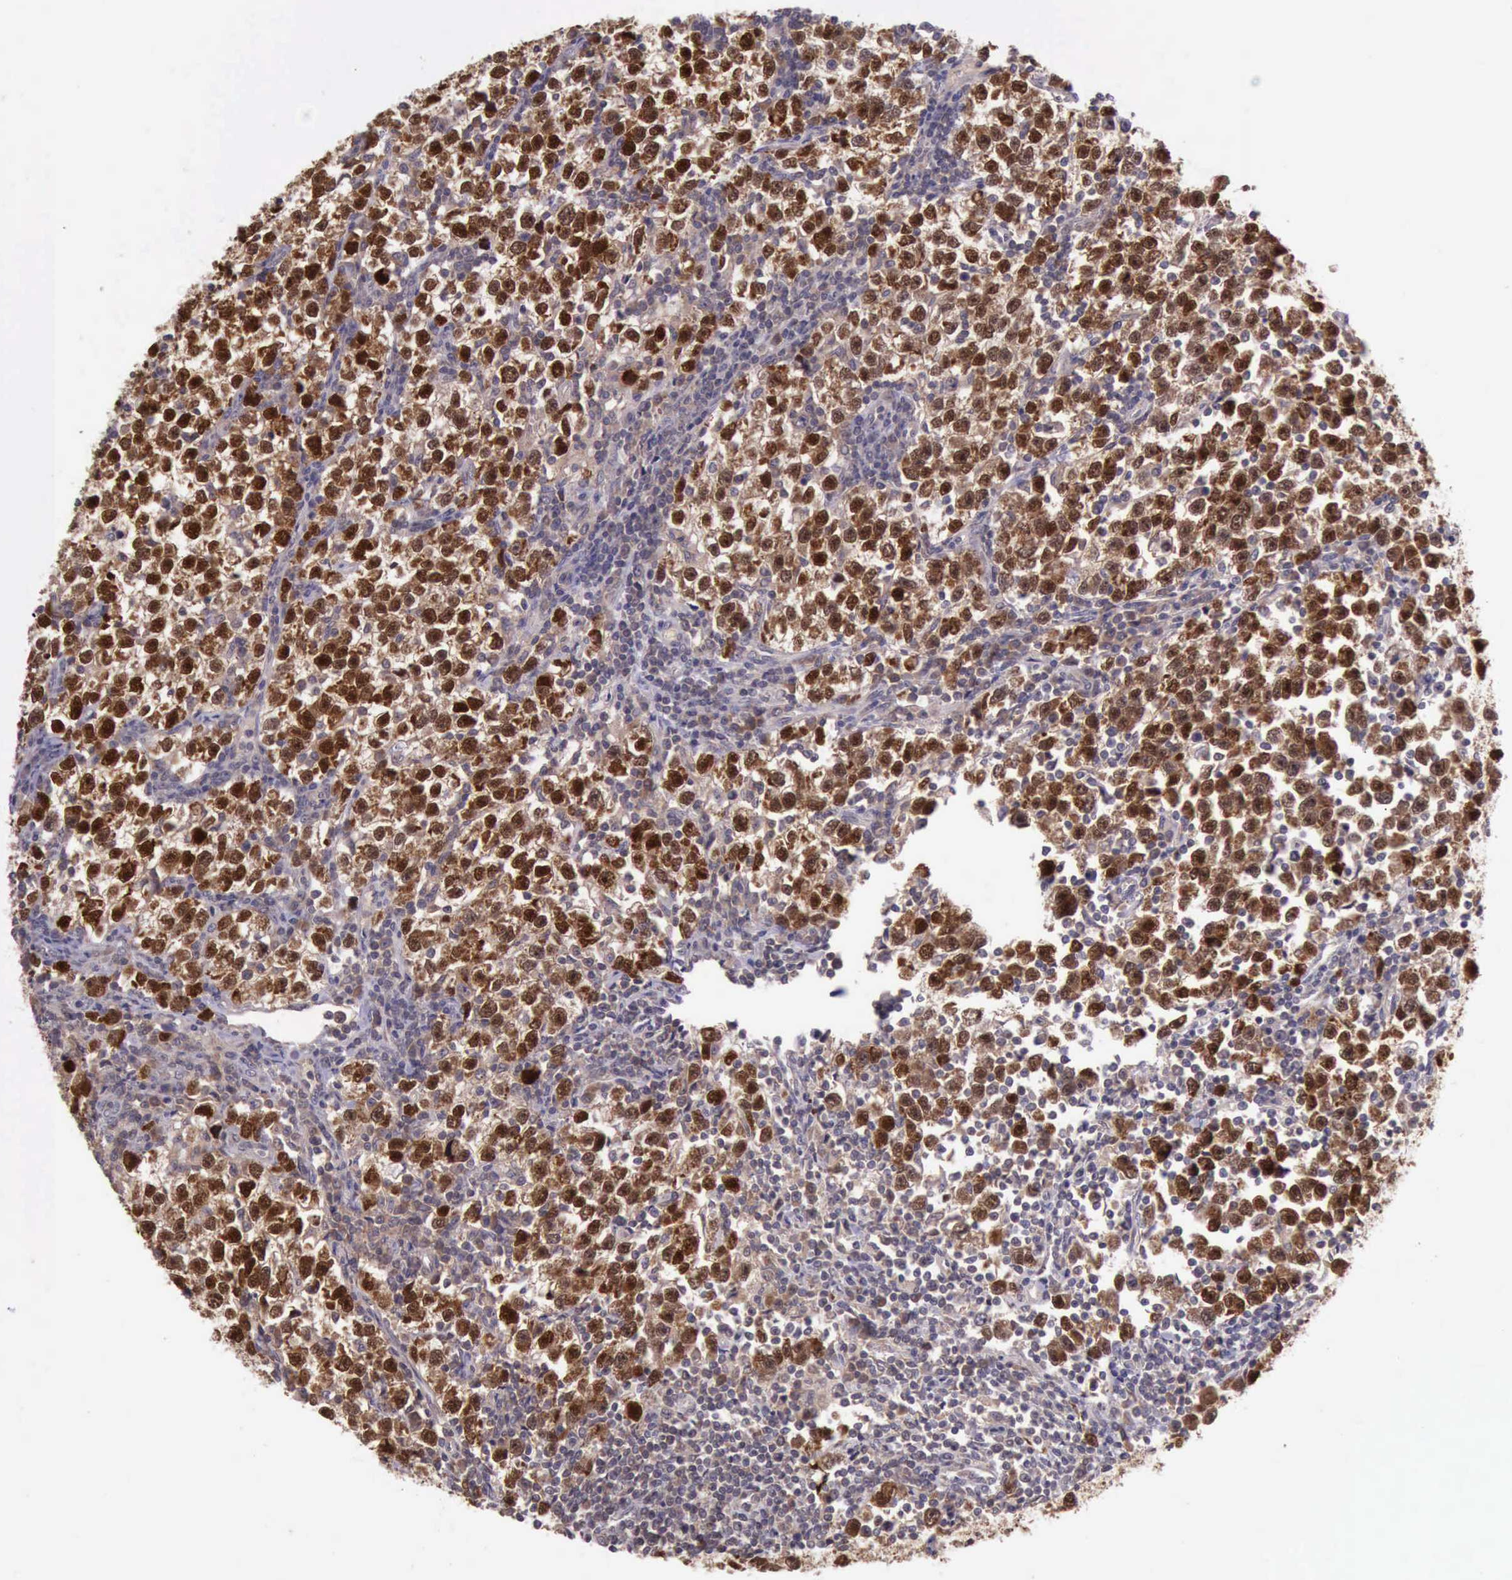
{"staining": {"intensity": "strong", "quantity": ">75%", "location": "cytoplasmic/membranous,nuclear"}, "tissue": "testis cancer", "cell_type": "Tumor cells", "image_type": "cancer", "snomed": [{"axis": "morphology", "description": "Seminoma, NOS"}, {"axis": "topography", "description": "Testis"}], "caption": "Protein analysis of testis cancer (seminoma) tissue reveals strong cytoplasmic/membranous and nuclear positivity in approximately >75% of tumor cells.", "gene": "PRICKLE3", "patient": {"sex": "male", "age": 43}}